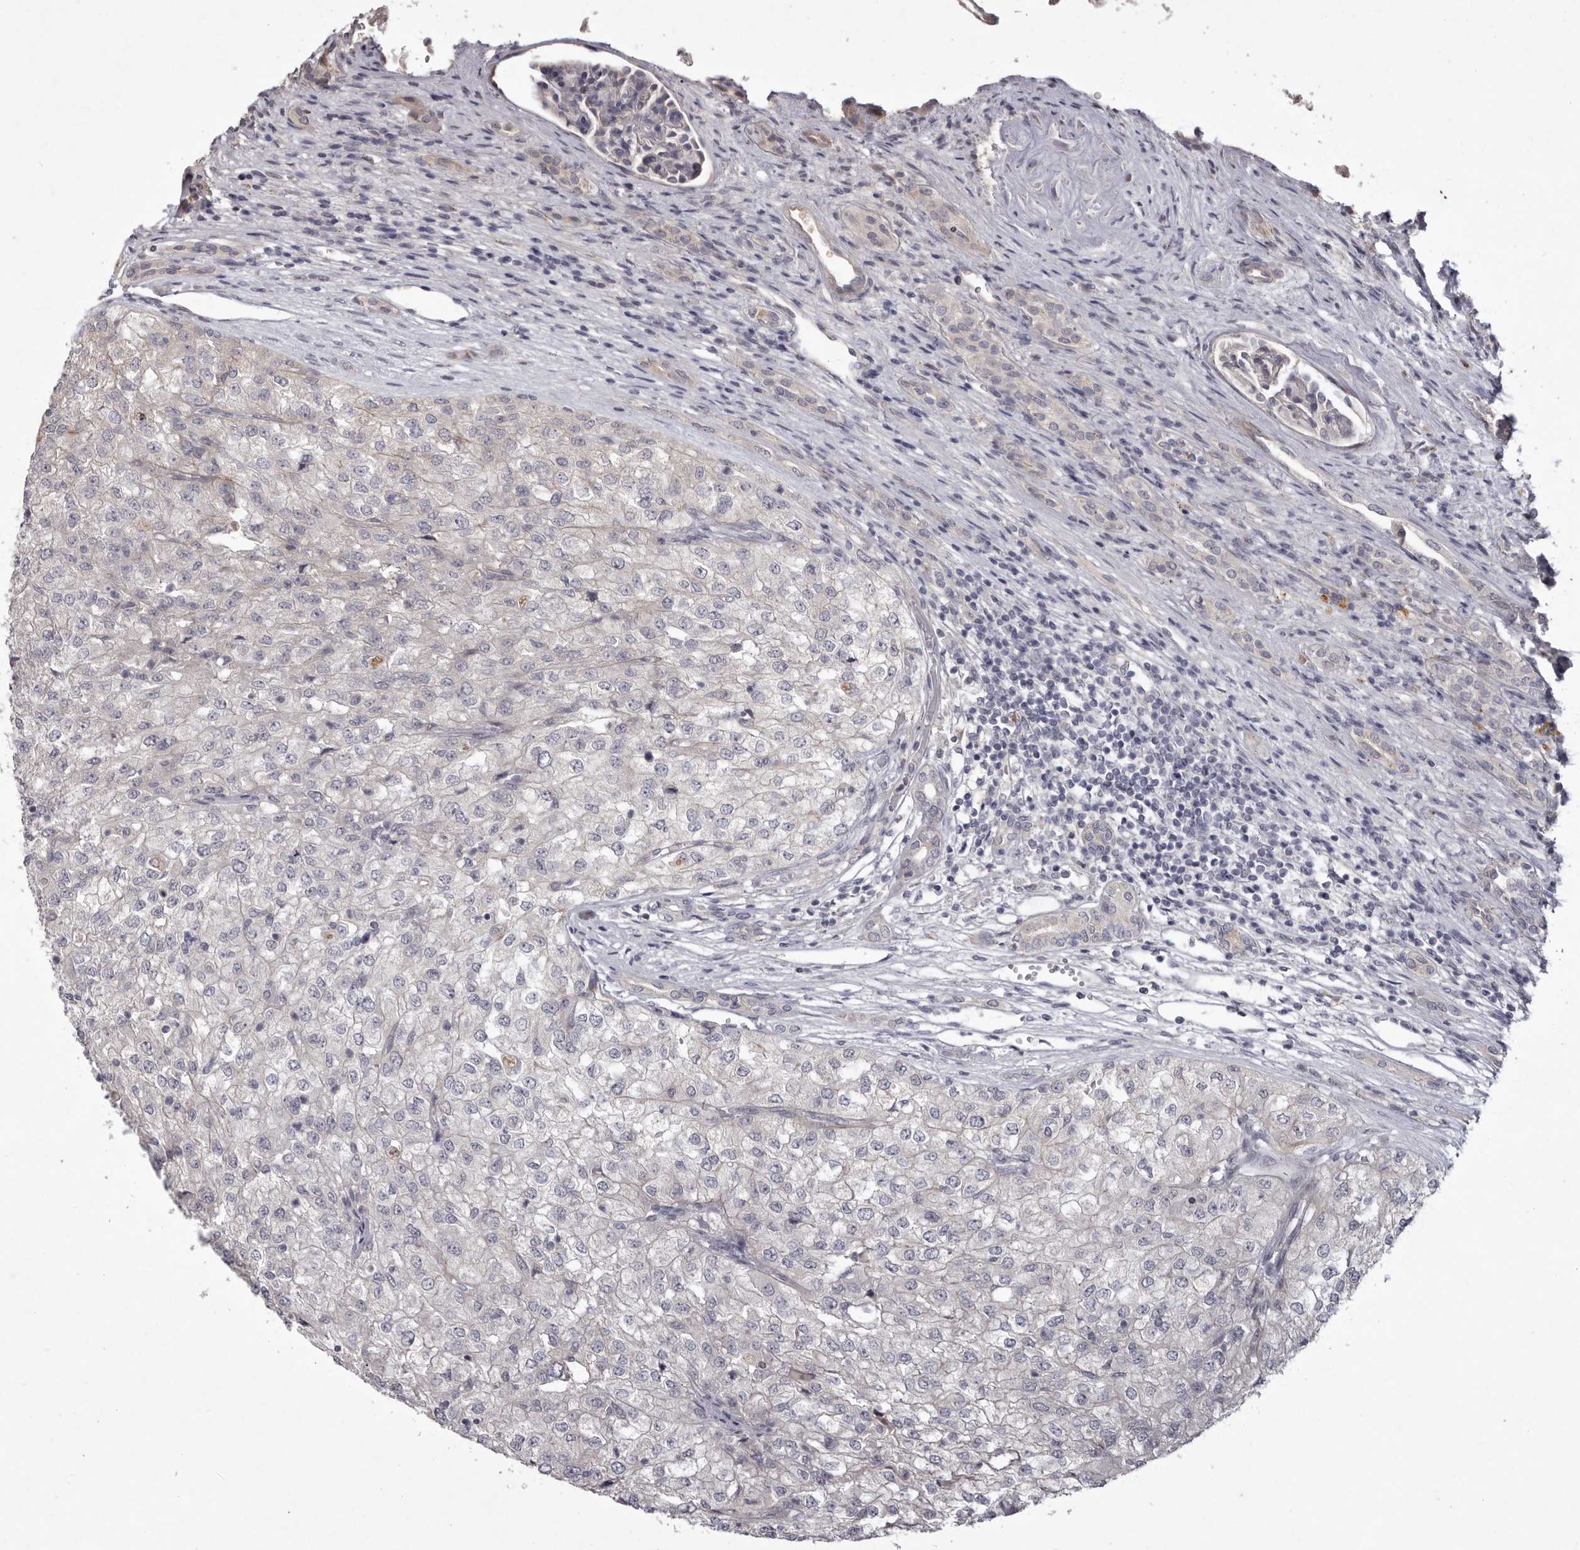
{"staining": {"intensity": "negative", "quantity": "none", "location": "none"}, "tissue": "renal cancer", "cell_type": "Tumor cells", "image_type": "cancer", "snomed": [{"axis": "morphology", "description": "Adenocarcinoma, NOS"}, {"axis": "topography", "description": "Kidney"}], "caption": "A high-resolution histopathology image shows IHC staining of adenocarcinoma (renal), which demonstrates no significant staining in tumor cells. (DAB (3,3'-diaminobenzidine) immunohistochemistry, high magnification).", "gene": "GARNL3", "patient": {"sex": "female", "age": 54}}